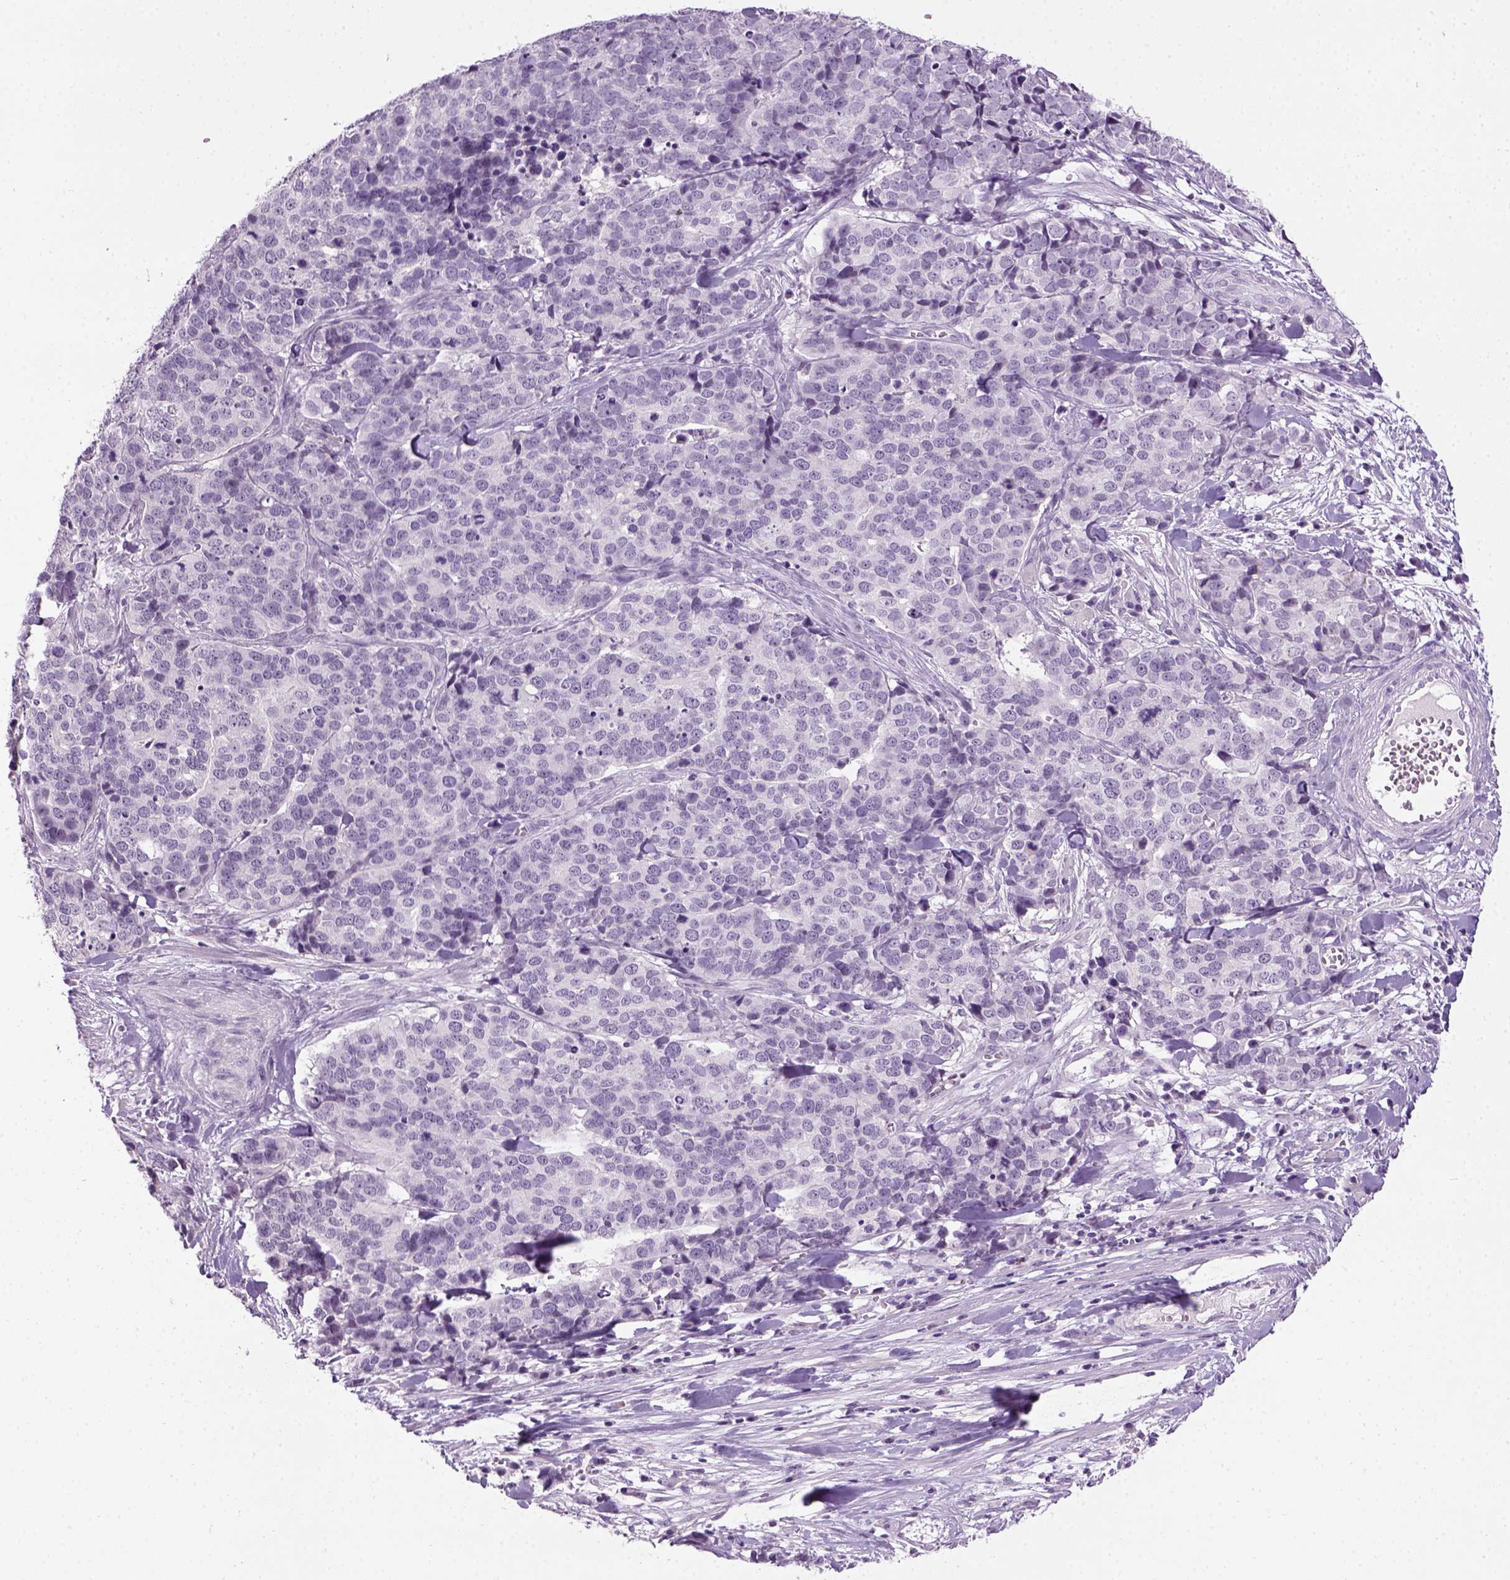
{"staining": {"intensity": "negative", "quantity": "none", "location": "none"}, "tissue": "ovarian cancer", "cell_type": "Tumor cells", "image_type": "cancer", "snomed": [{"axis": "morphology", "description": "Carcinoma, endometroid"}, {"axis": "topography", "description": "Ovary"}], "caption": "High magnification brightfield microscopy of endometroid carcinoma (ovarian) stained with DAB (brown) and counterstained with hematoxylin (blue): tumor cells show no significant staining.", "gene": "GABRB2", "patient": {"sex": "female", "age": 65}}